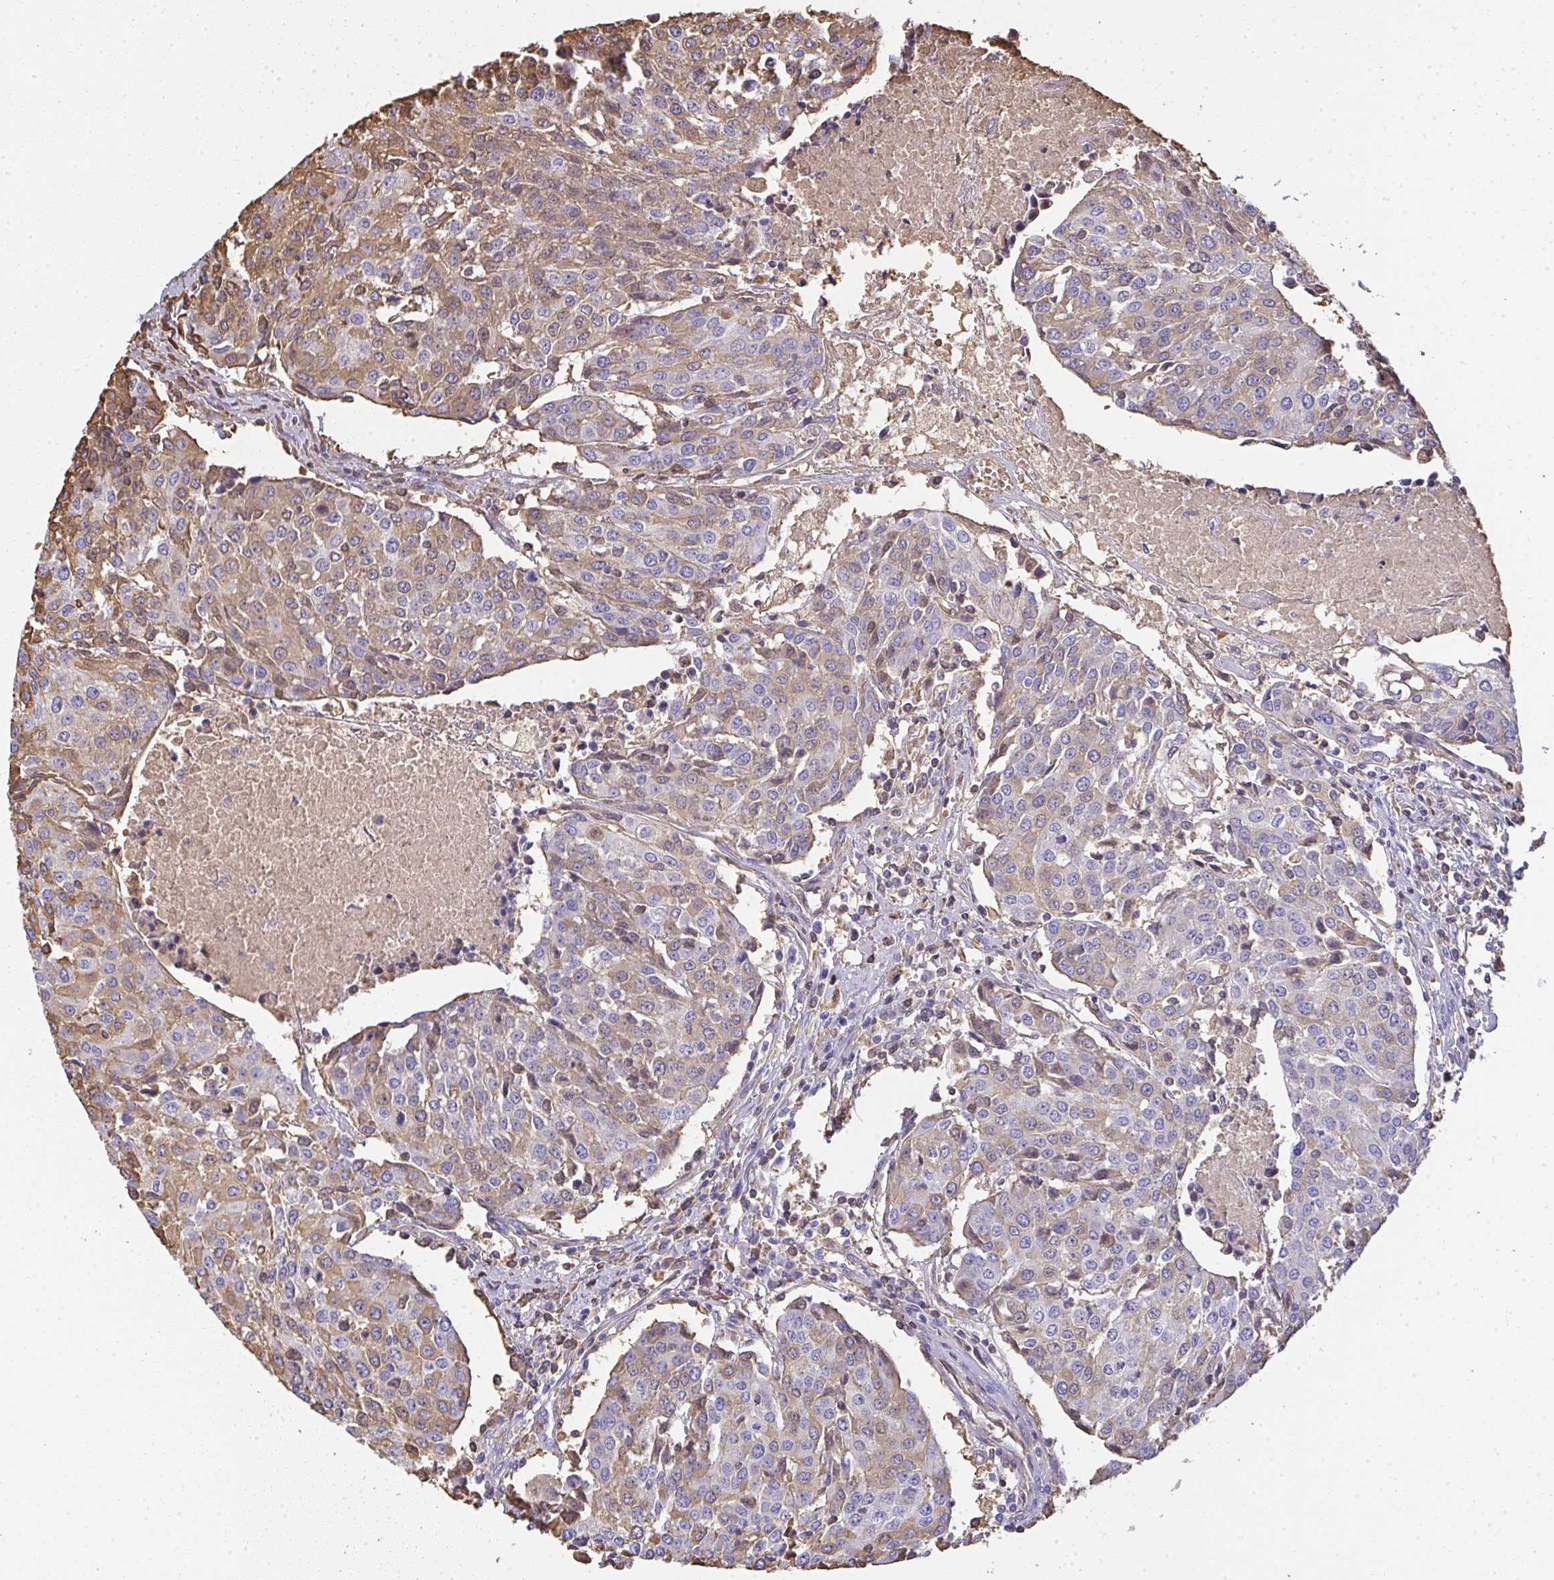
{"staining": {"intensity": "moderate", "quantity": "25%-75%", "location": "cytoplasmic/membranous"}, "tissue": "urothelial cancer", "cell_type": "Tumor cells", "image_type": "cancer", "snomed": [{"axis": "morphology", "description": "Urothelial carcinoma, High grade"}, {"axis": "topography", "description": "Urinary bladder"}], "caption": "High-magnification brightfield microscopy of urothelial carcinoma (high-grade) stained with DAB (brown) and counterstained with hematoxylin (blue). tumor cells exhibit moderate cytoplasmic/membranous staining is seen in about25%-75% of cells.", "gene": "SMYD5", "patient": {"sex": "female", "age": 85}}